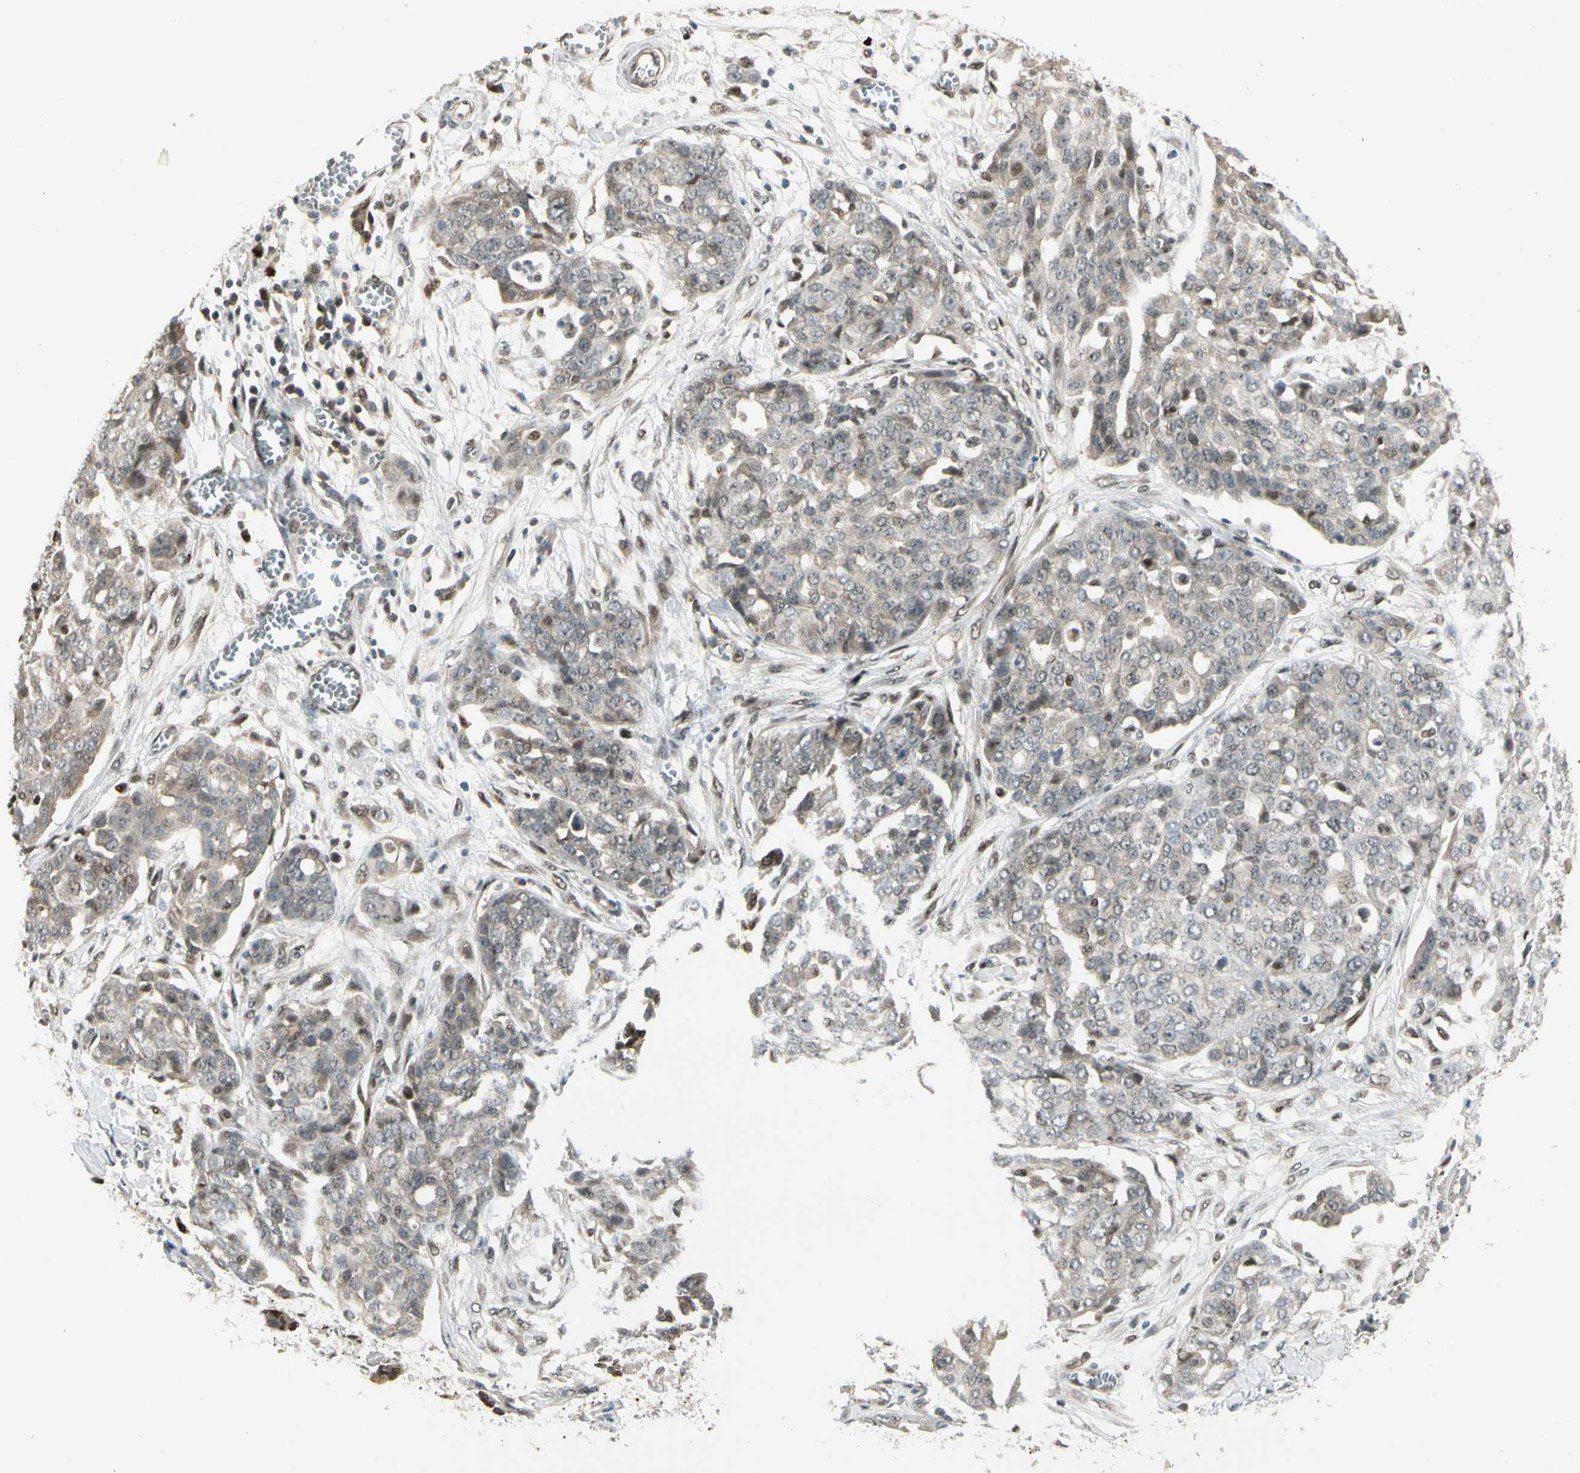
{"staining": {"intensity": "moderate", "quantity": "25%-75%", "location": "cytoplasmic/membranous"}, "tissue": "ovarian cancer", "cell_type": "Tumor cells", "image_type": "cancer", "snomed": [{"axis": "morphology", "description": "Cystadenocarcinoma, serous, NOS"}, {"axis": "topography", "description": "Soft tissue"}, {"axis": "topography", "description": "Ovary"}], "caption": "Approximately 25%-75% of tumor cells in human ovarian serous cystadenocarcinoma exhibit moderate cytoplasmic/membranous protein staining as visualized by brown immunohistochemical staining.", "gene": "GTF3A", "patient": {"sex": "female", "age": 57}}